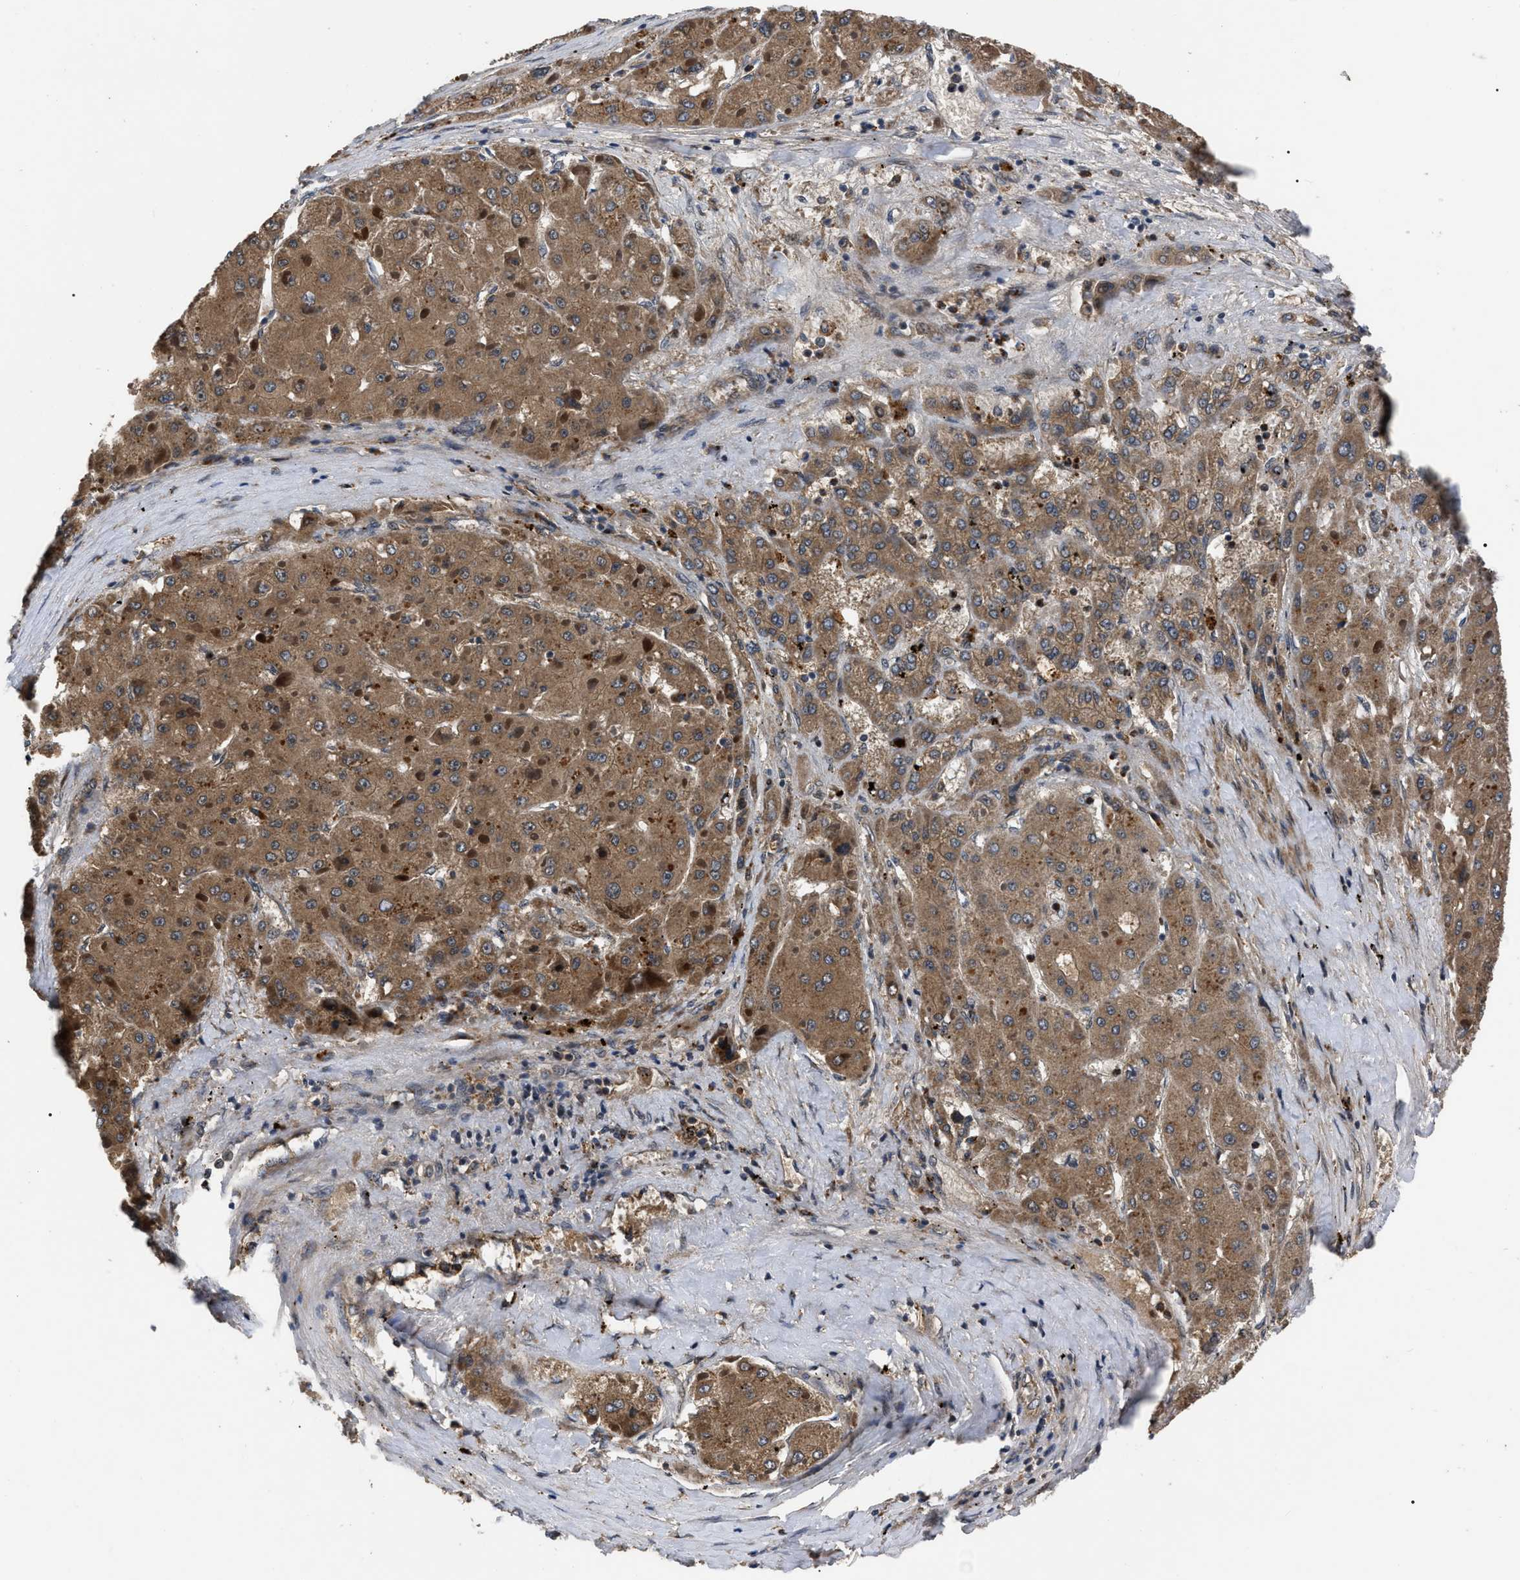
{"staining": {"intensity": "moderate", "quantity": ">75%", "location": "cytoplasmic/membranous"}, "tissue": "liver cancer", "cell_type": "Tumor cells", "image_type": "cancer", "snomed": [{"axis": "morphology", "description": "Carcinoma, Hepatocellular, NOS"}, {"axis": "topography", "description": "Liver"}], "caption": "The immunohistochemical stain highlights moderate cytoplasmic/membranous expression in tumor cells of hepatocellular carcinoma (liver) tissue.", "gene": "PPWD1", "patient": {"sex": "female", "age": 73}}